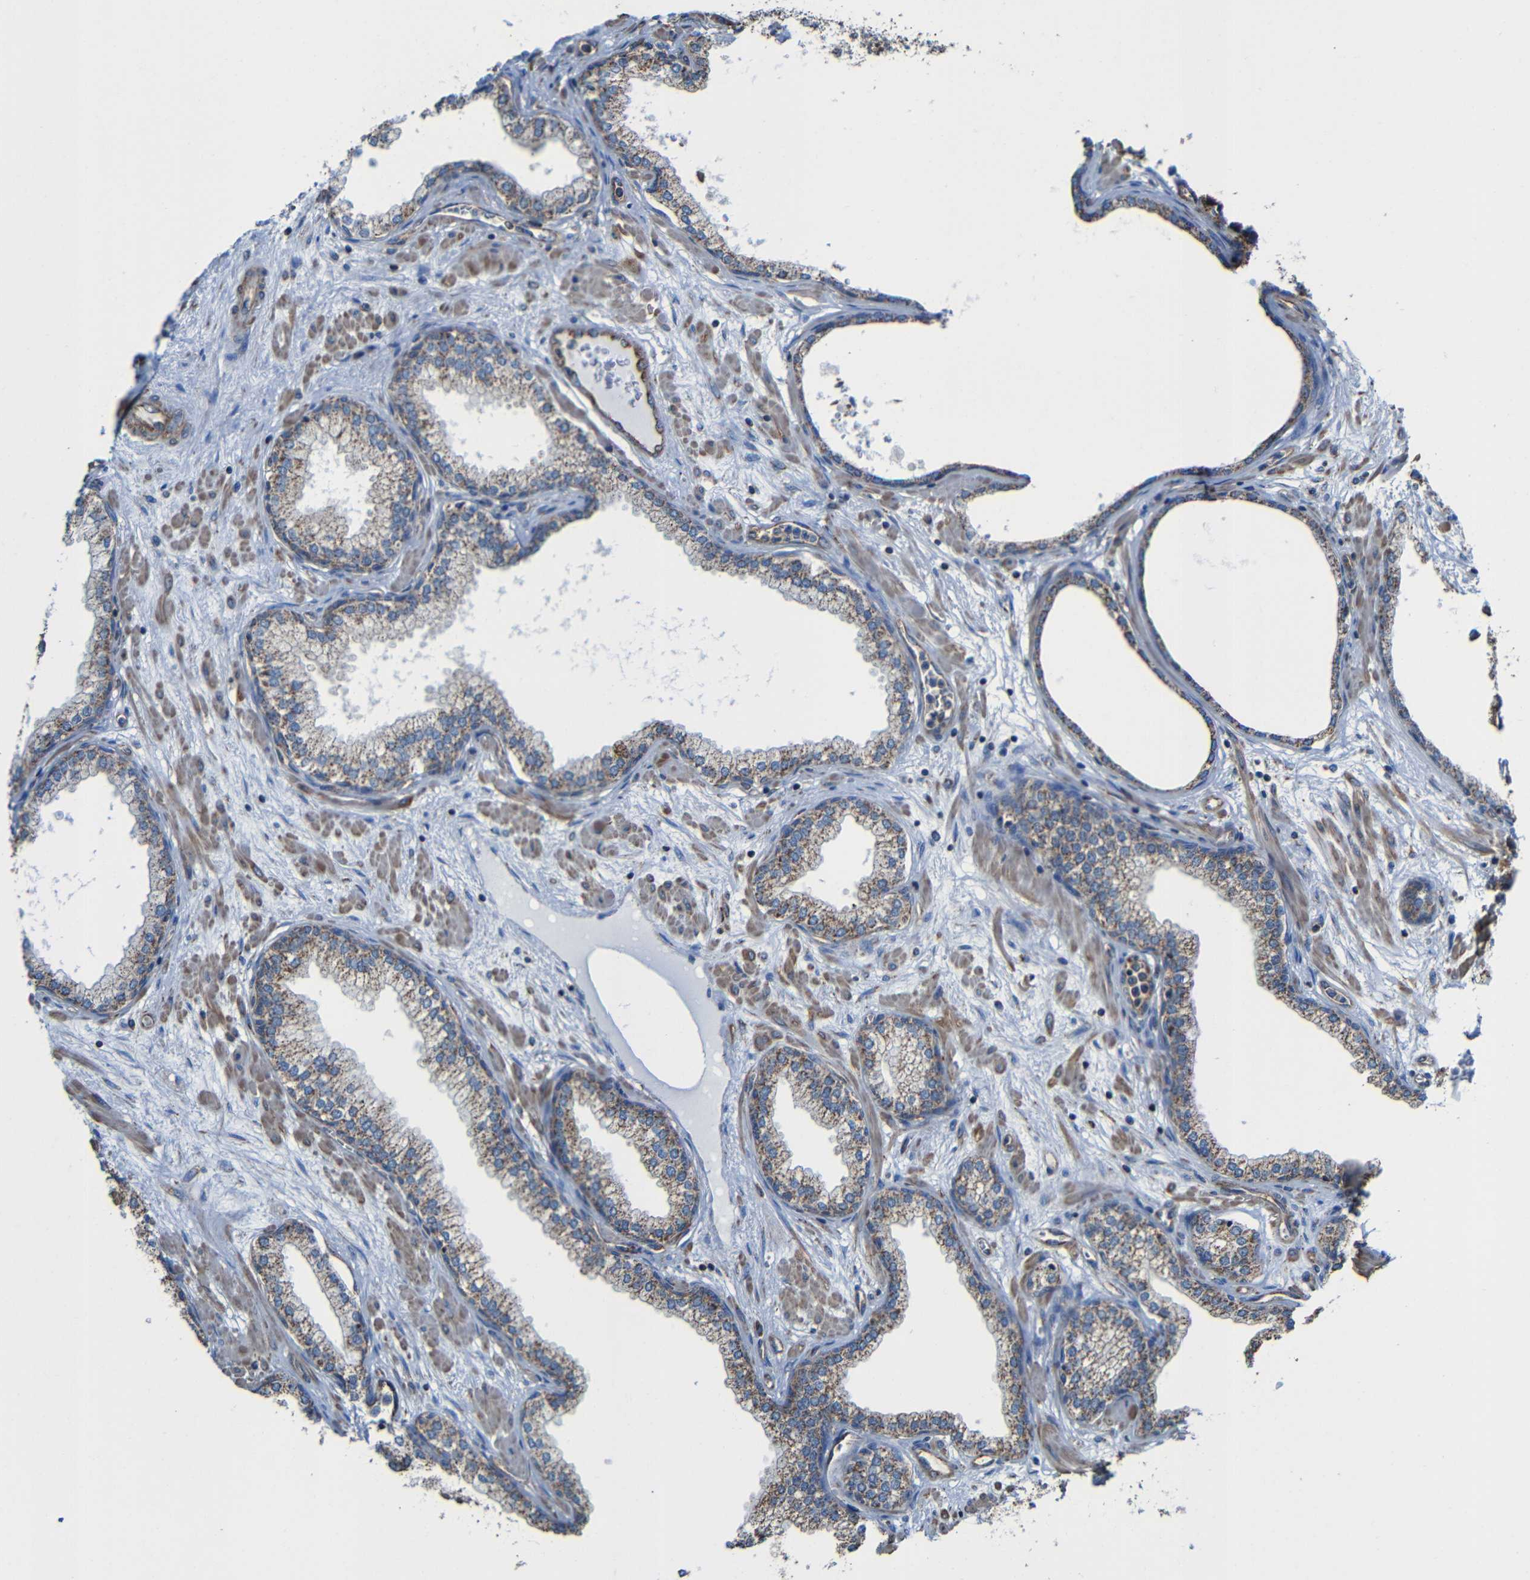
{"staining": {"intensity": "moderate", "quantity": ">75%", "location": "cytoplasmic/membranous"}, "tissue": "prostate", "cell_type": "Glandular cells", "image_type": "normal", "snomed": [{"axis": "morphology", "description": "Normal tissue, NOS"}, {"axis": "morphology", "description": "Urothelial carcinoma, Low grade"}, {"axis": "topography", "description": "Urinary bladder"}, {"axis": "topography", "description": "Prostate"}], "caption": "Immunohistochemistry histopathology image of normal human prostate stained for a protein (brown), which shows medium levels of moderate cytoplasmic/membranous expression in approximately >75% of glandular cells.", "gene": "INTS6L", "patient": {"sex": "male", "age": 60}}